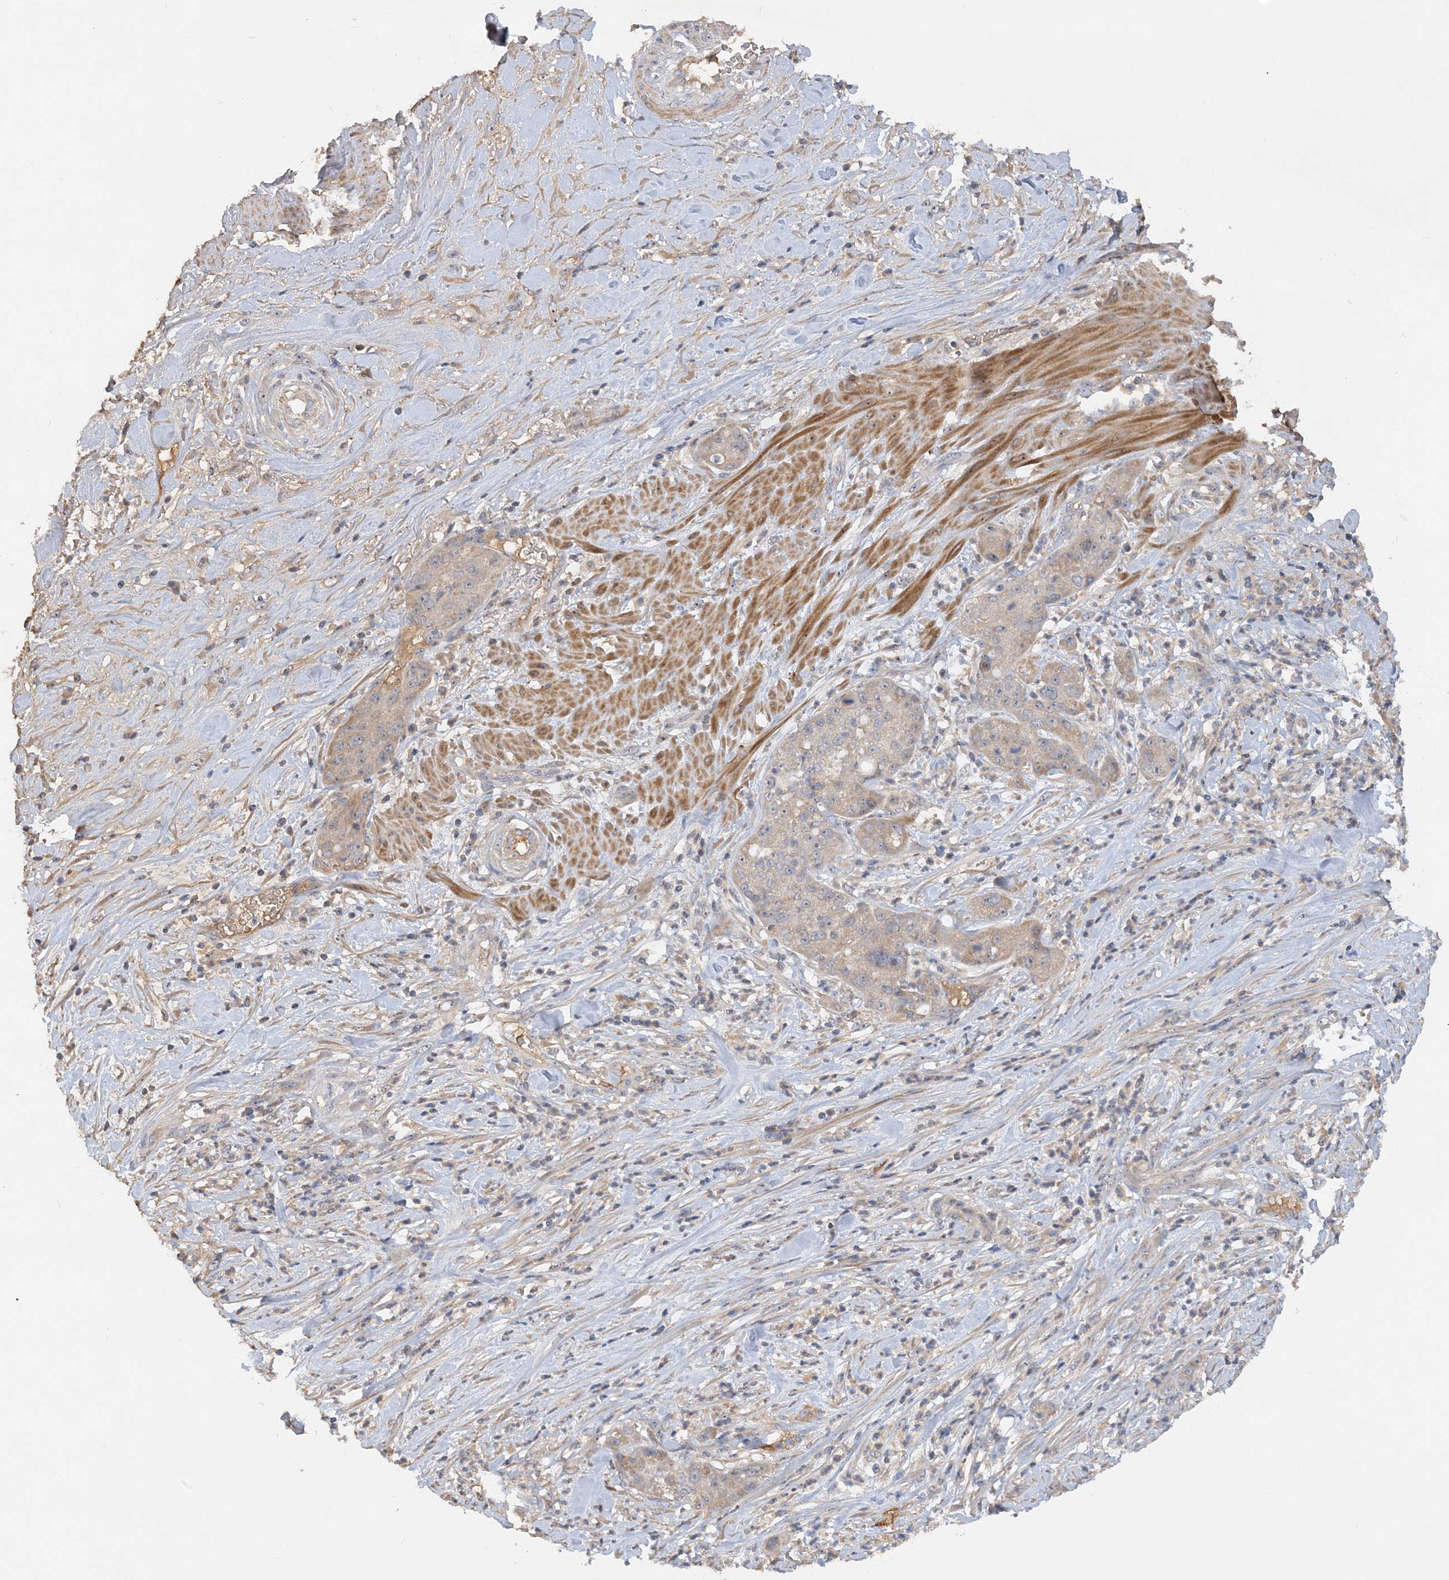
{"staining": {"intensity": "weak", "quantity": ">75%", "location": "cytoplasmic/membranous"}, "tissue": "pancreatic cancer", "cell_type": "Tumor cells", "image_type": "cancer", "snomed": [{"axis": "morphology", "description": "Adenocarcinoma, NOS"}, {"axis": "topography", "description": "Pancreas"}], "caption": "A high-resolution image shows immunohistochemistry staining of pancreatic cancer (adenocarcinoma), which demonstrates weak cytoplasmic/membranous positivity in about >75% of tumor cells.", "gene": "GRINA", "patient": {"sex": "female", "age": 78}}